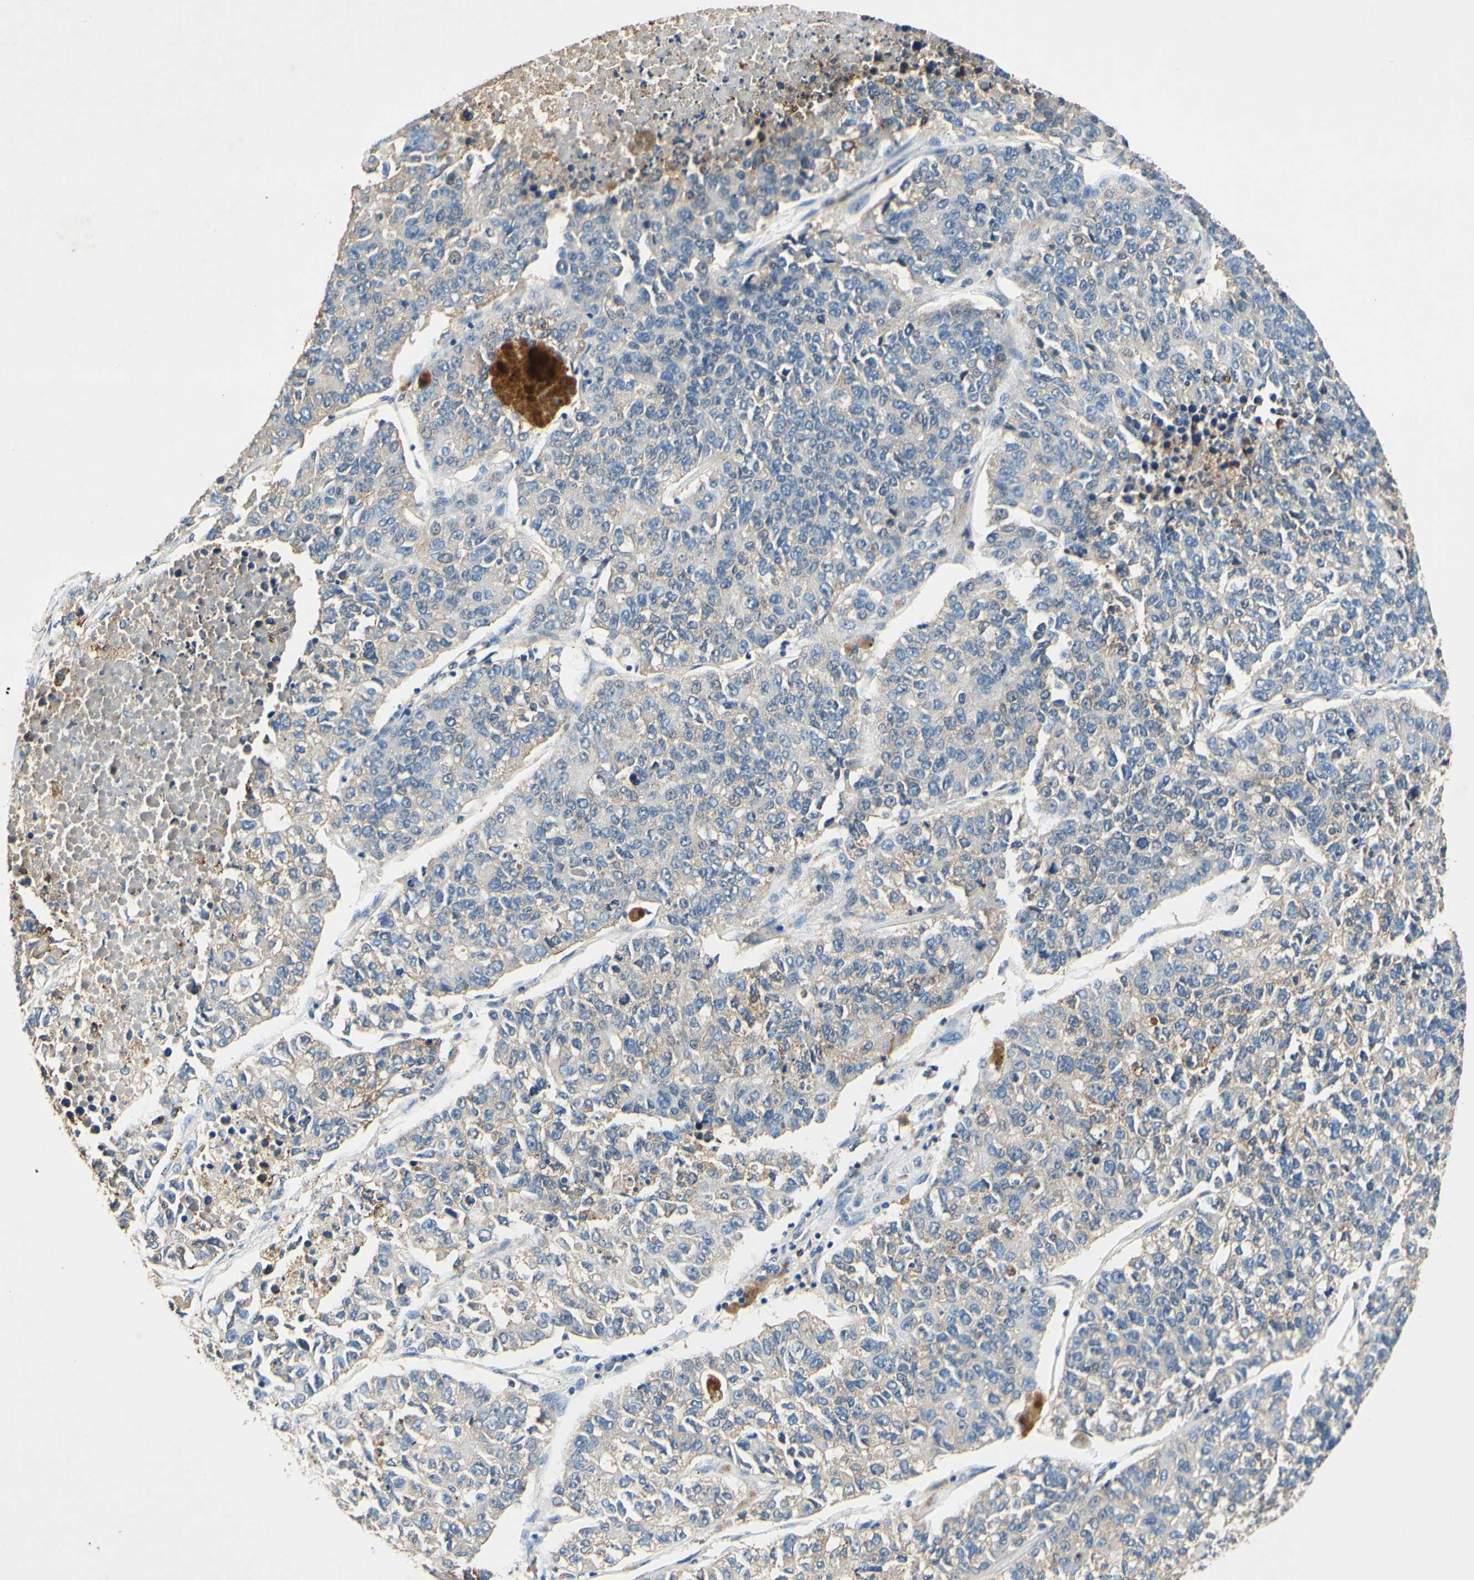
{"staining": {"intensity": "negative", "quantity": "none", "location": "none"}, "tissue": "lung cancer", "cell_type": "Tumor cells", "image_type": "cancer", "snomed": [{"axis": "morphology", "description": "Adenocarcinoma, NOS"}, {"axis": "topography", "description": "Lung"}], "caption": "IHC of human lung cancer demonstrates no staining in tumor cells.", "gene": "PLA2G4A", "patient": {"sex": "male", "age": 49}}